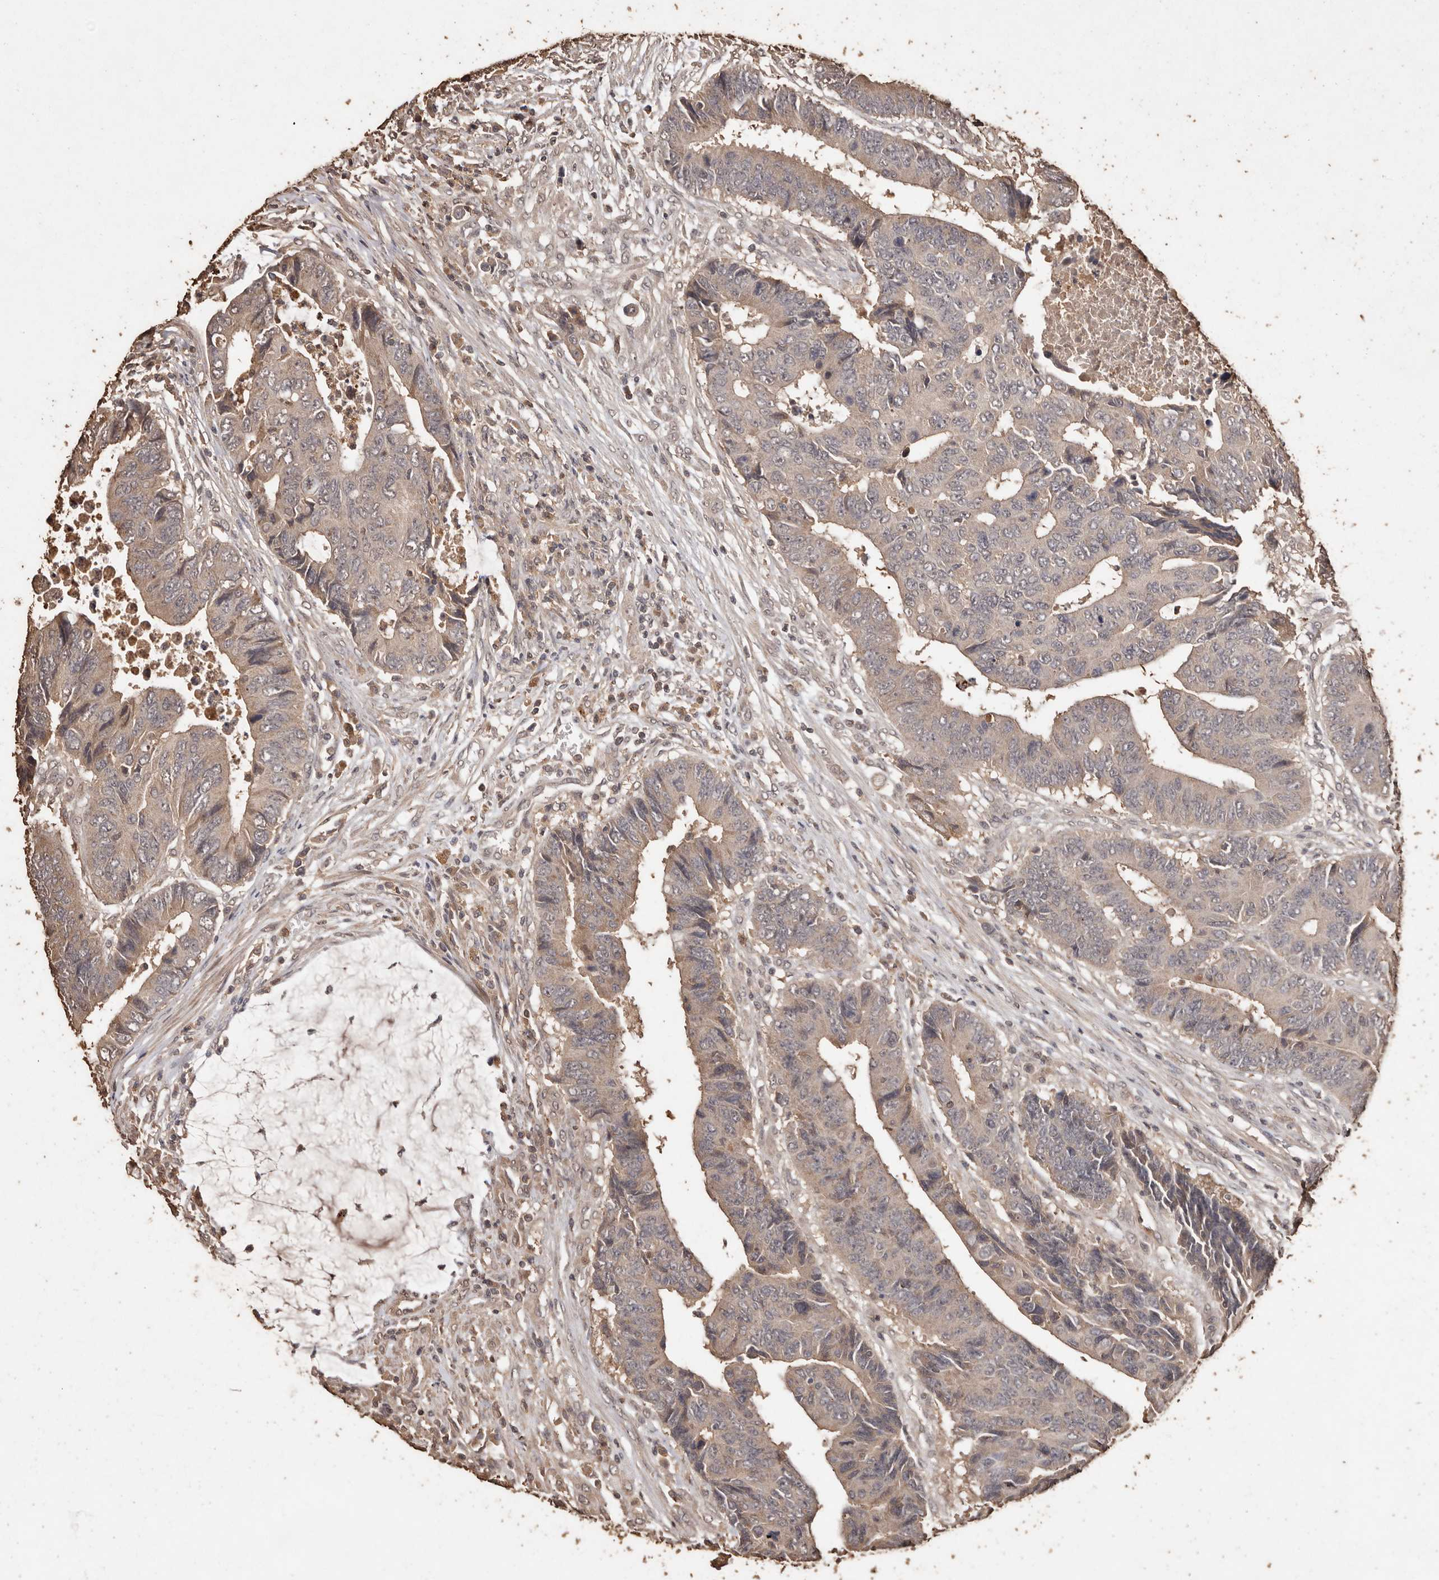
{"staining": {"intensity": "weak", "quantity": ">75%", "location": "cytoplasmic/membranous"}, "tissue": "colorectal cancer", "cell_type": "Tumor cells", "image_type": "cancer", "snomed": [{"axis": "morphology", "description": "Adenocarcinoma, NOS"}, {"axis": "topography", "description": "Rectum"}], "caption": "Approximately >75% of tumor cells in human adenocarcinoma (colorectal) exhibit weak cytoplasmic/membranous protein staining as visualized by brown immunohistochemical staining.", "gene": "PKDCC", "patient": {"sex": "male", "age": 84}}